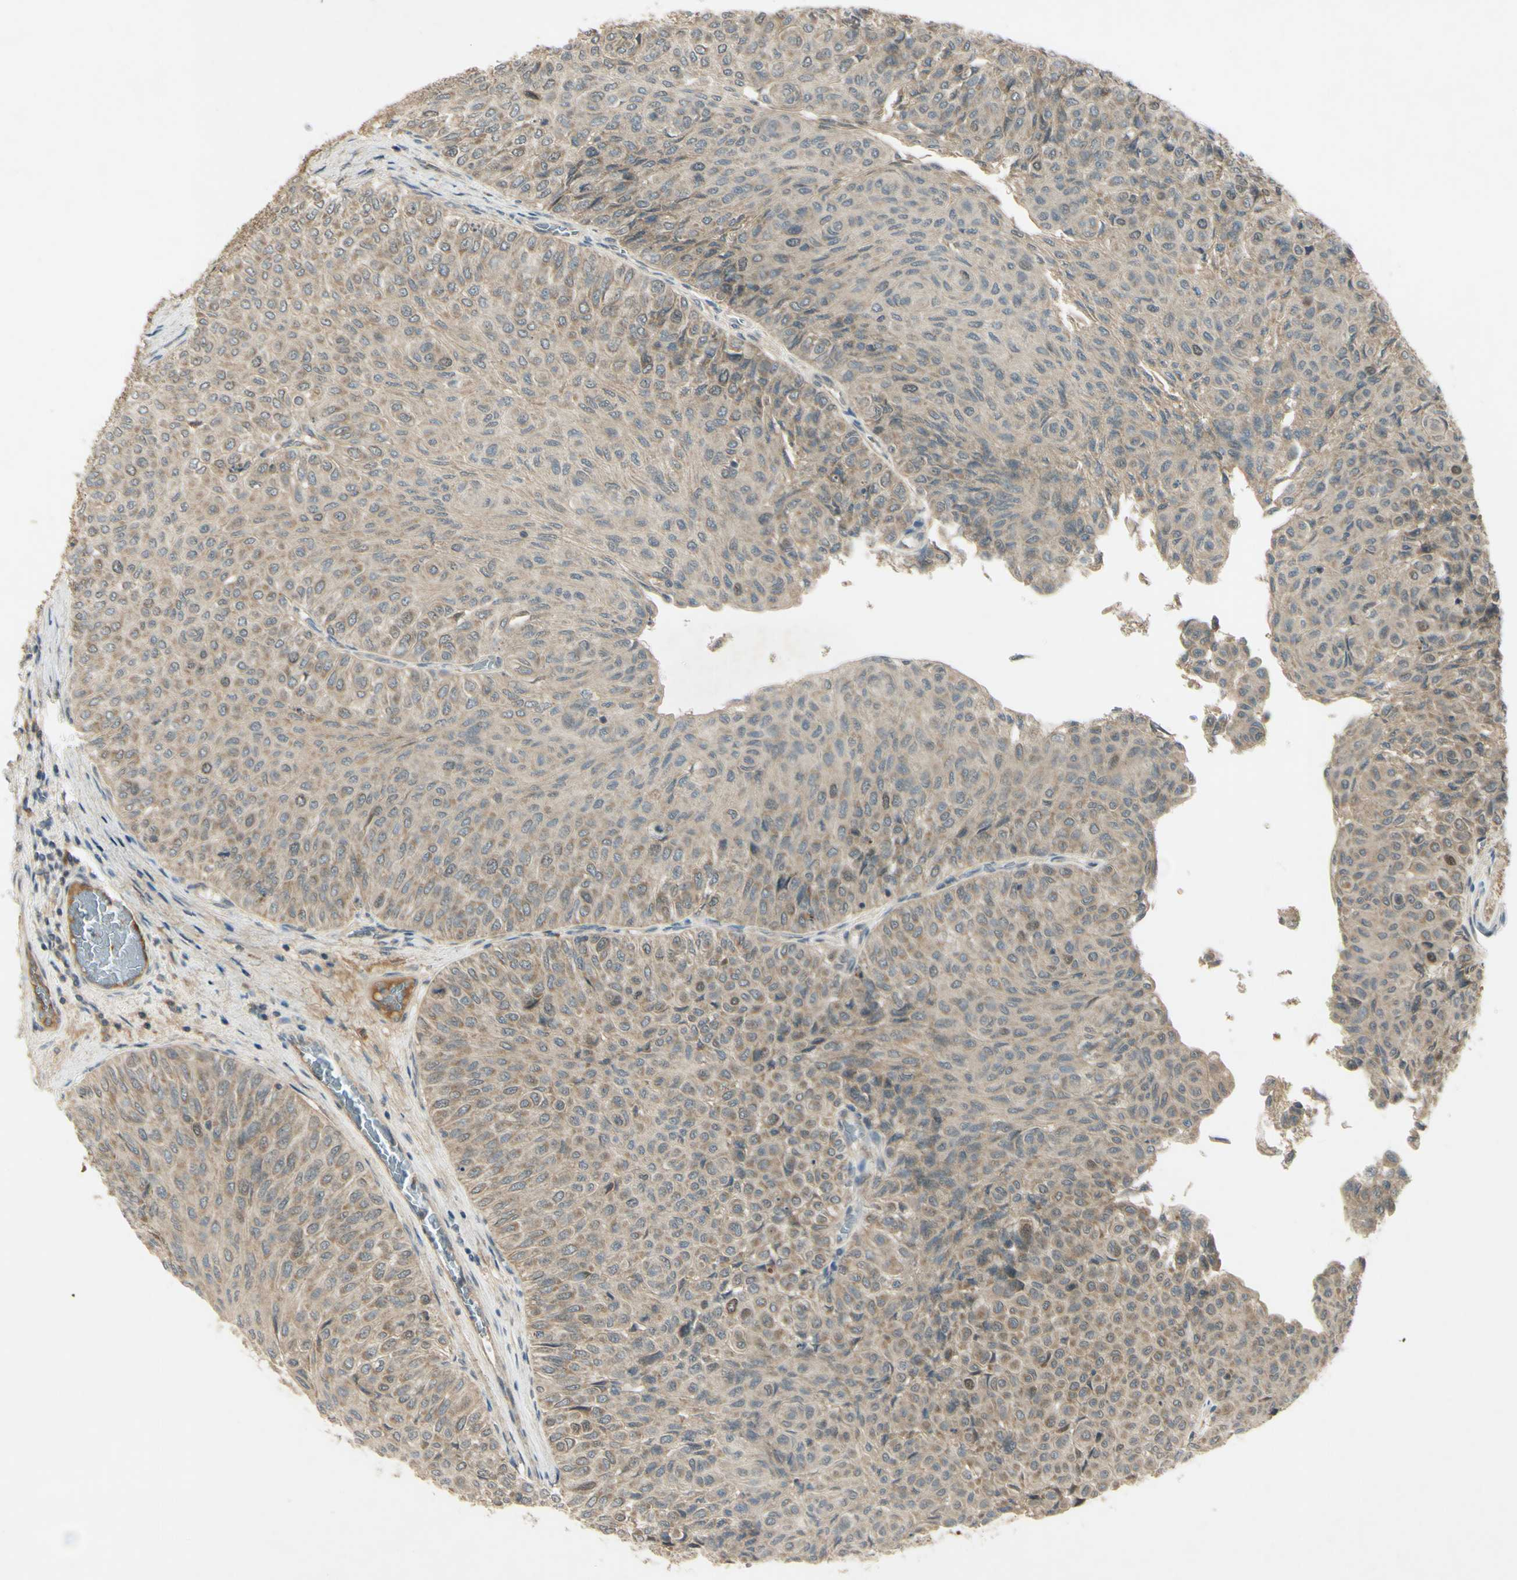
{"staining": {"intensity": "weak", "quantity": "<25%", "location": "nuclear"}, "tissue": "urothelial cancer", "cell_type": "Tumor cells", "image_type": "cancer", "snomed": [{"axis": "morphology", "description": "Urothelial carcinoma, Low grade"}, {"axis": "topography", "description": "Urinary bladder"}], "caption": "This is a photomicrograph of immunohistochemistry staining of low-grade urothelial carcinoma, which shows no staining in tumor cells.", "gene": "RAD18", "patient": {"sex": "male", "age": 78}}